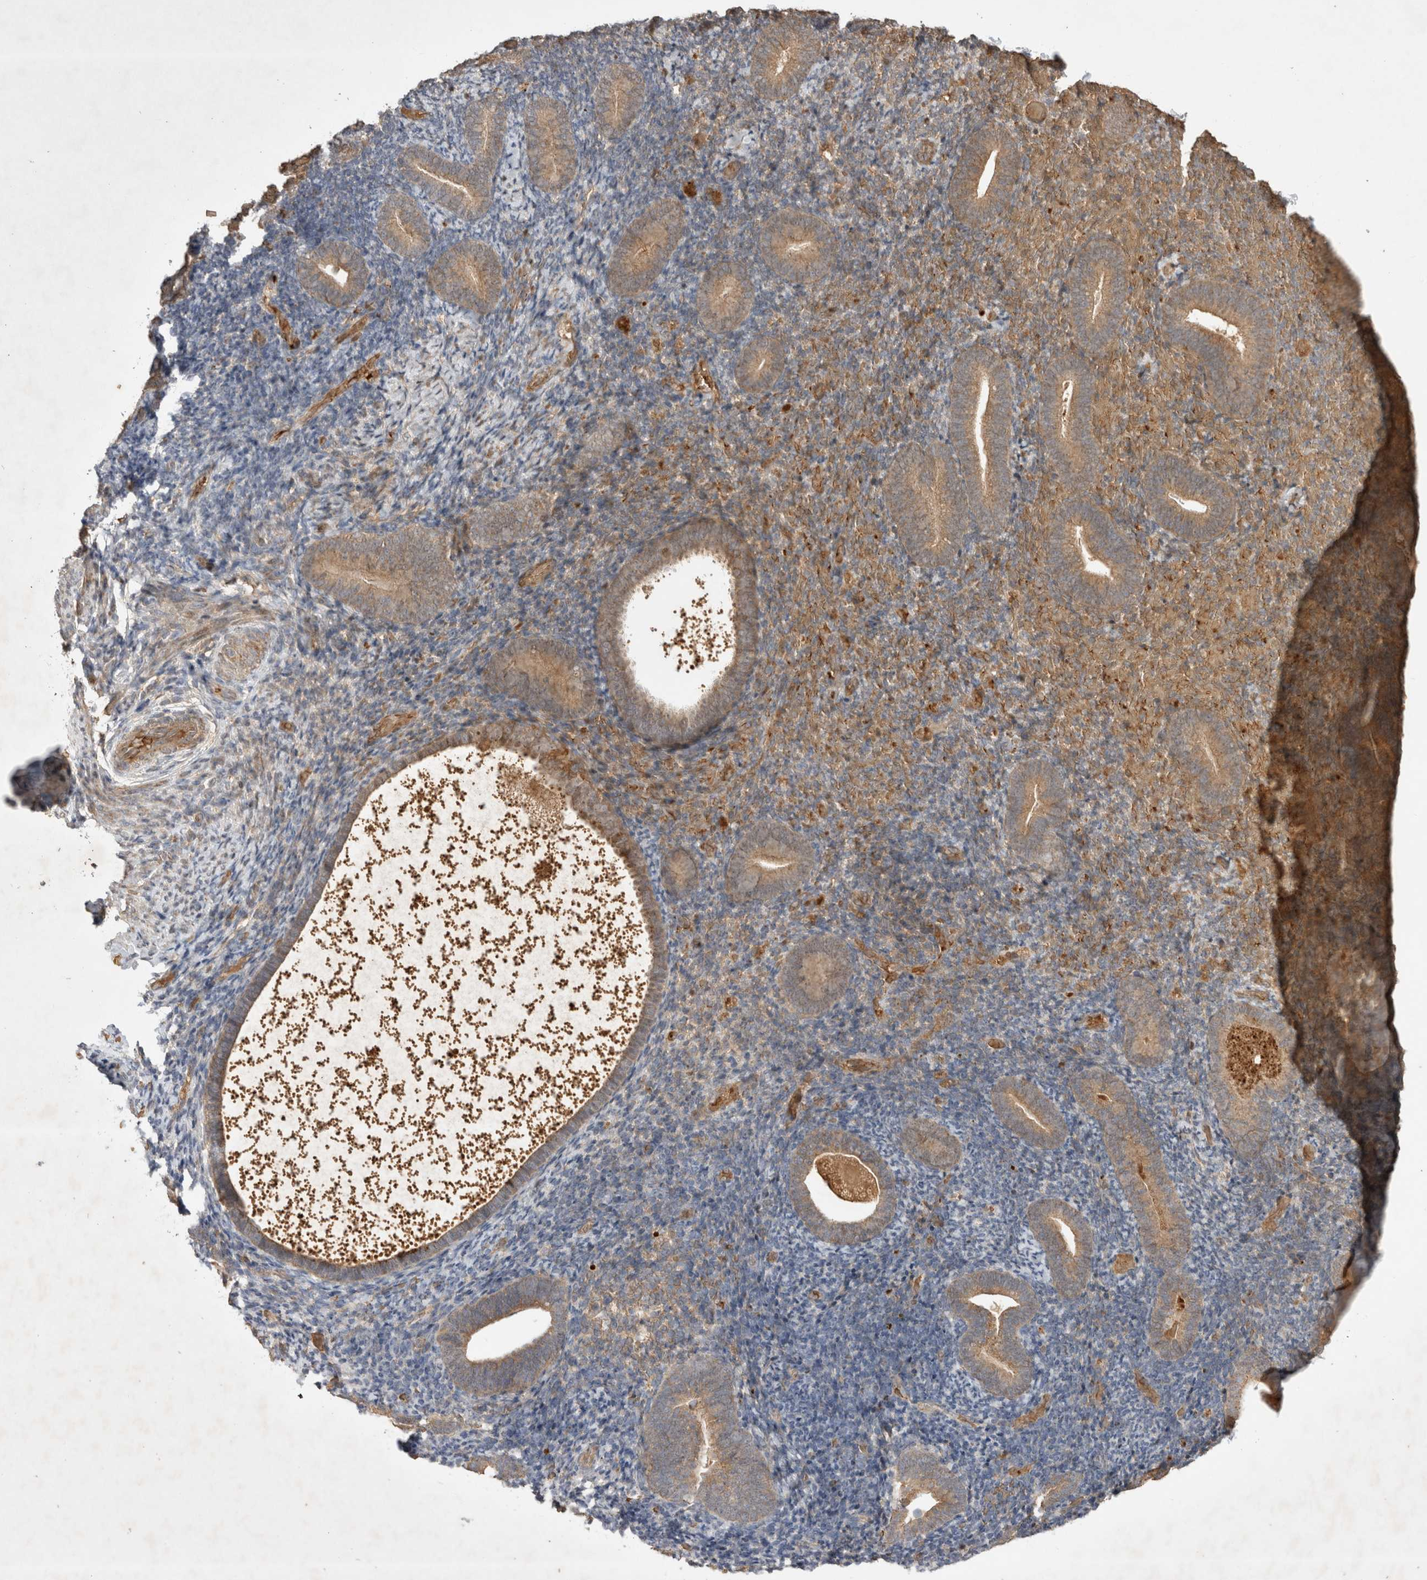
{"staining": {"intensity": "moderate", "quantity": "<25%", "location": "cytoplasmic/membranous"}, "tissue": "endometrium", "cell_type": "Cells in endometrial stroma", "image_type": "normal", "snomed": [{"axis": "morphology", "description": "Normal tissue, NOS"}, {"axis": "topography", "description": "Endometrium"}], "caption": "Benign endometrium demonstrates moderate cytoplasmic/membranous expression in about <25% of cells in endometrial stroma, visualized by immunohistochemistry.", "gene": "FAM221A", "patient": {"sex": "female", "age": 51}}